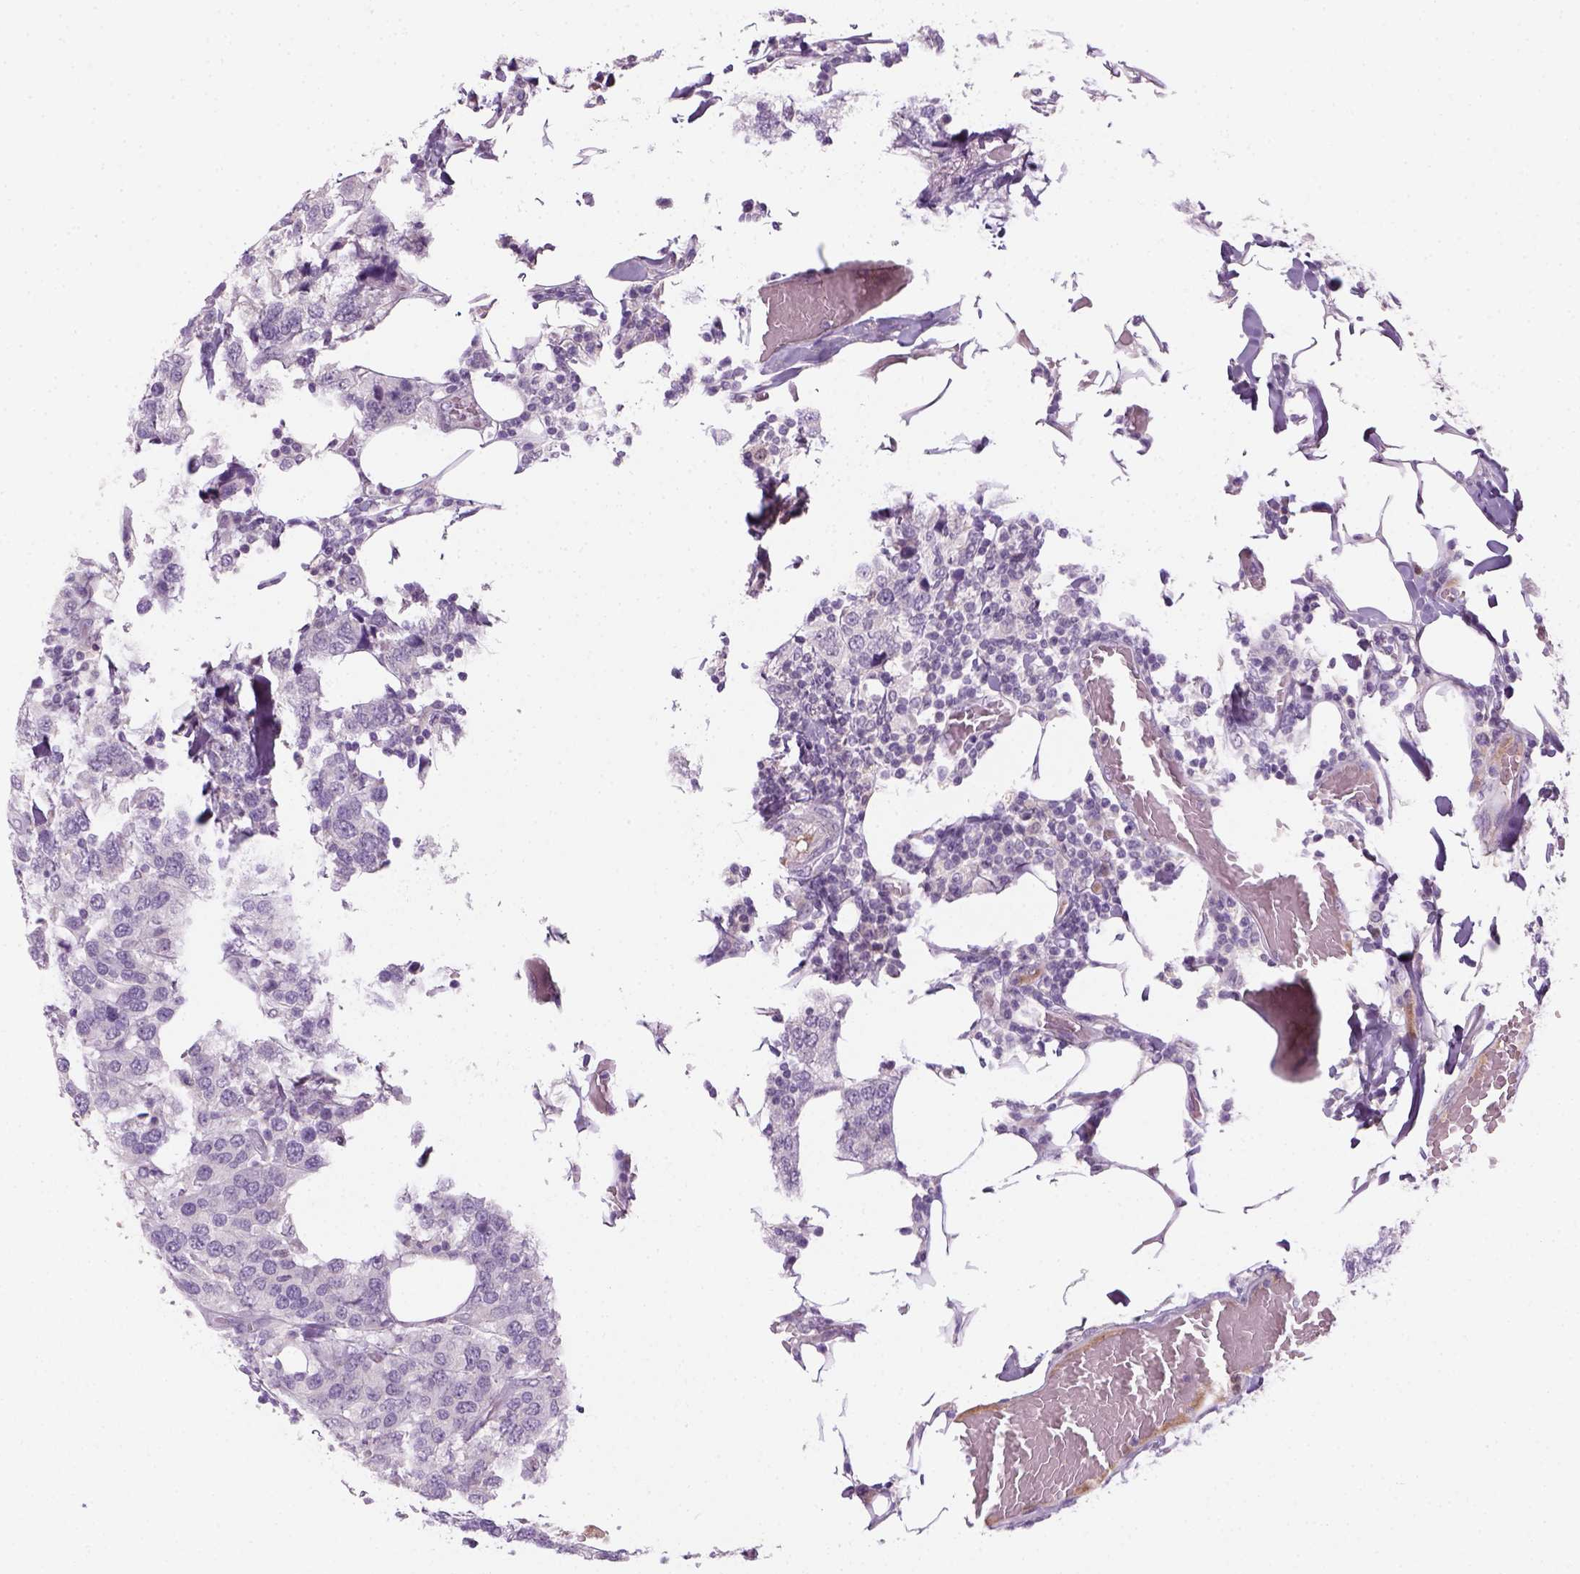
{"staining": {"intensity": "negative", "quantity": "none", "location": "none"}, "tissue": "breast cancer", "cell_type": "Tumor cells", "image_type": "cancer", "snomed": [{"axis": "morphology", "description": "Lobular carcinoma"}, {"axis": "topography", "description": "Breast"}], "caption": "Immunohistochemistry (IHC) histopathology image of human breast lobular carcinoma stained for a protein (brown), which exhibits no expression in tumor cells.", "gene": "GFI1B", "patient": {"sex": "female", "age": 59}}